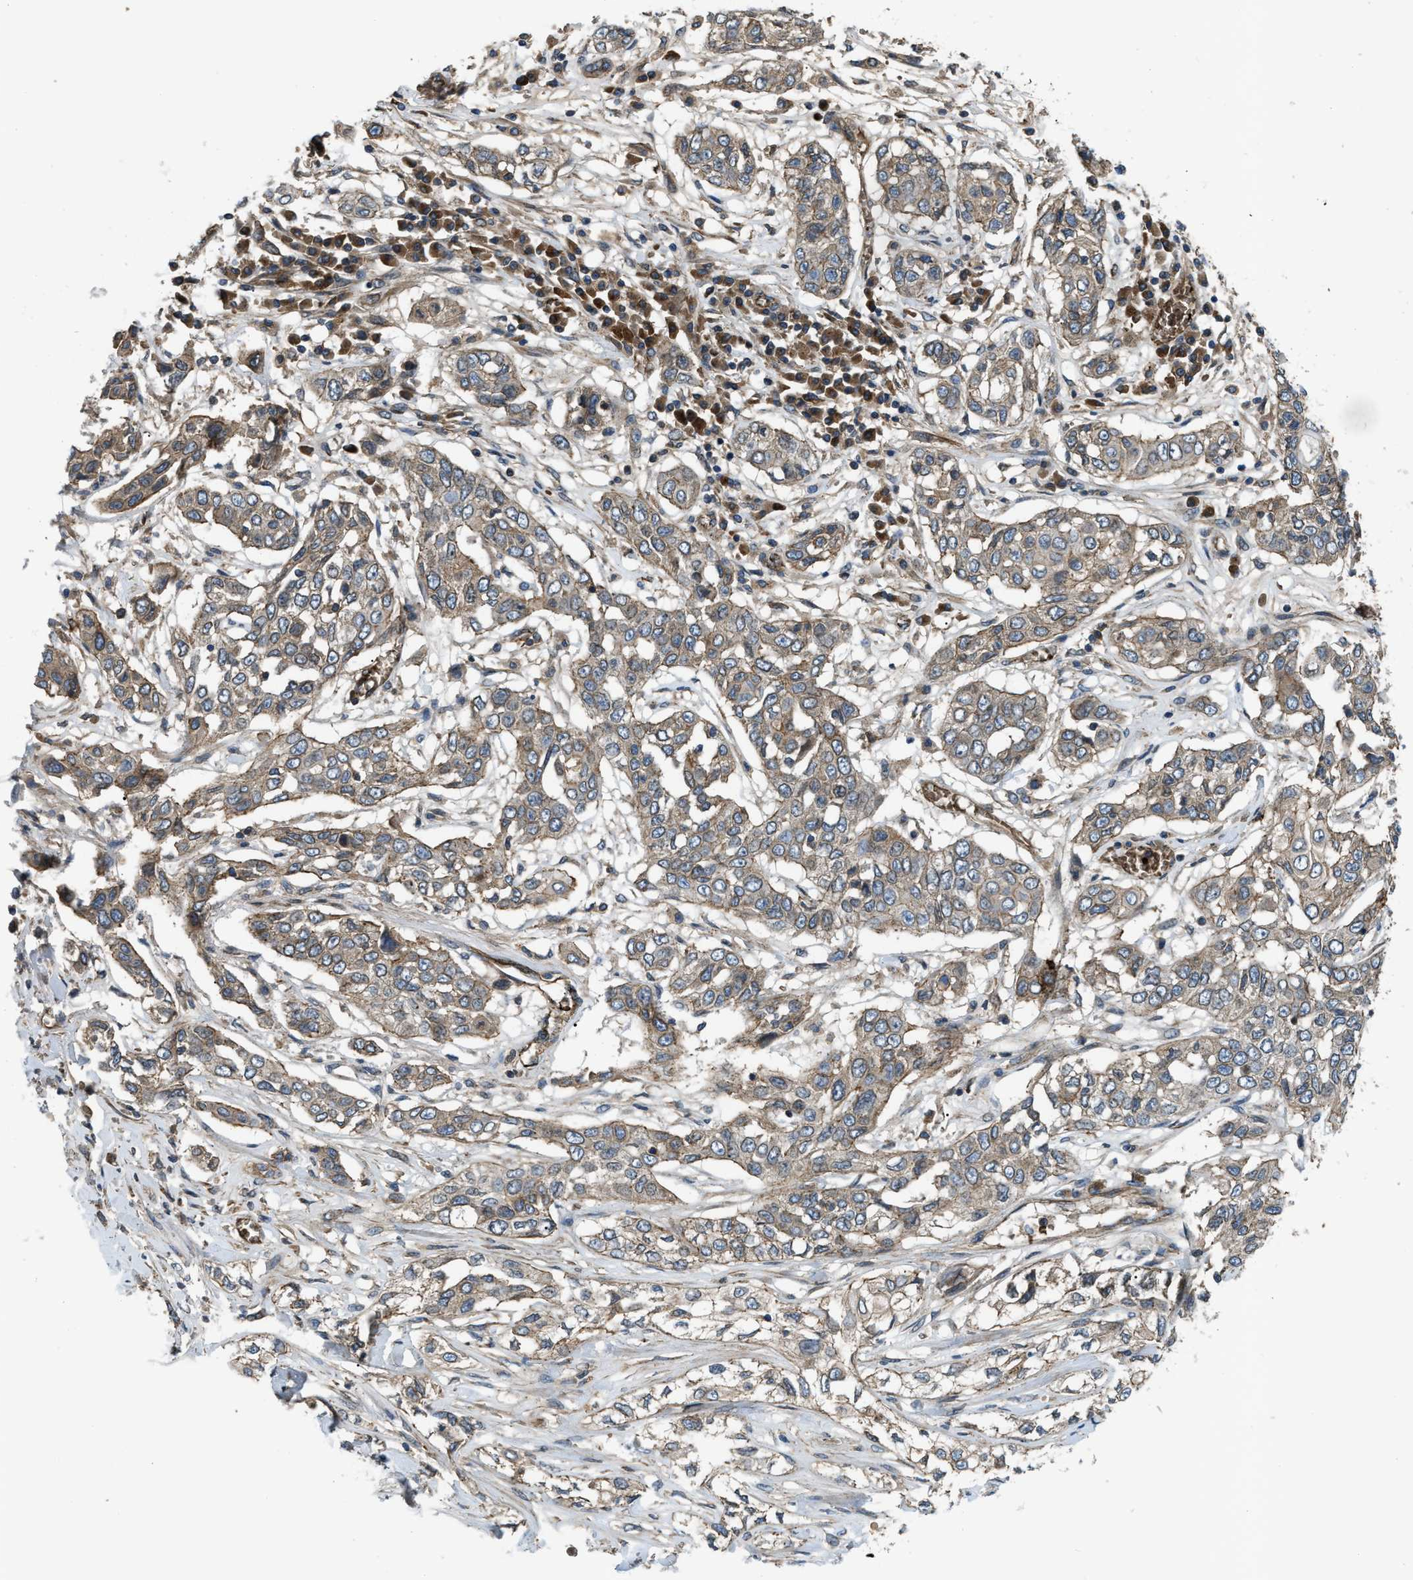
{"staining": {"intensity": "moderate", "quantity": "25%-75%", "location": "cytoplasmic/membranous"}, "tissue": "lung cancer", "cell_type": "Tumor cells", "image_type": "cancer", "snomed": [{"axis": "morphology", "description": "Squamous cell carcinoma, NOS"}, {"axis": "topography", "description": "Lung"}], "caption": "Moderate cytoplasmic/membranous expression is seen in about 25%-75% of tumor cells in squamous cell carcinoma (lung).", "gene": "ERC1", "patient": {"sex": "male", "age": 71}}